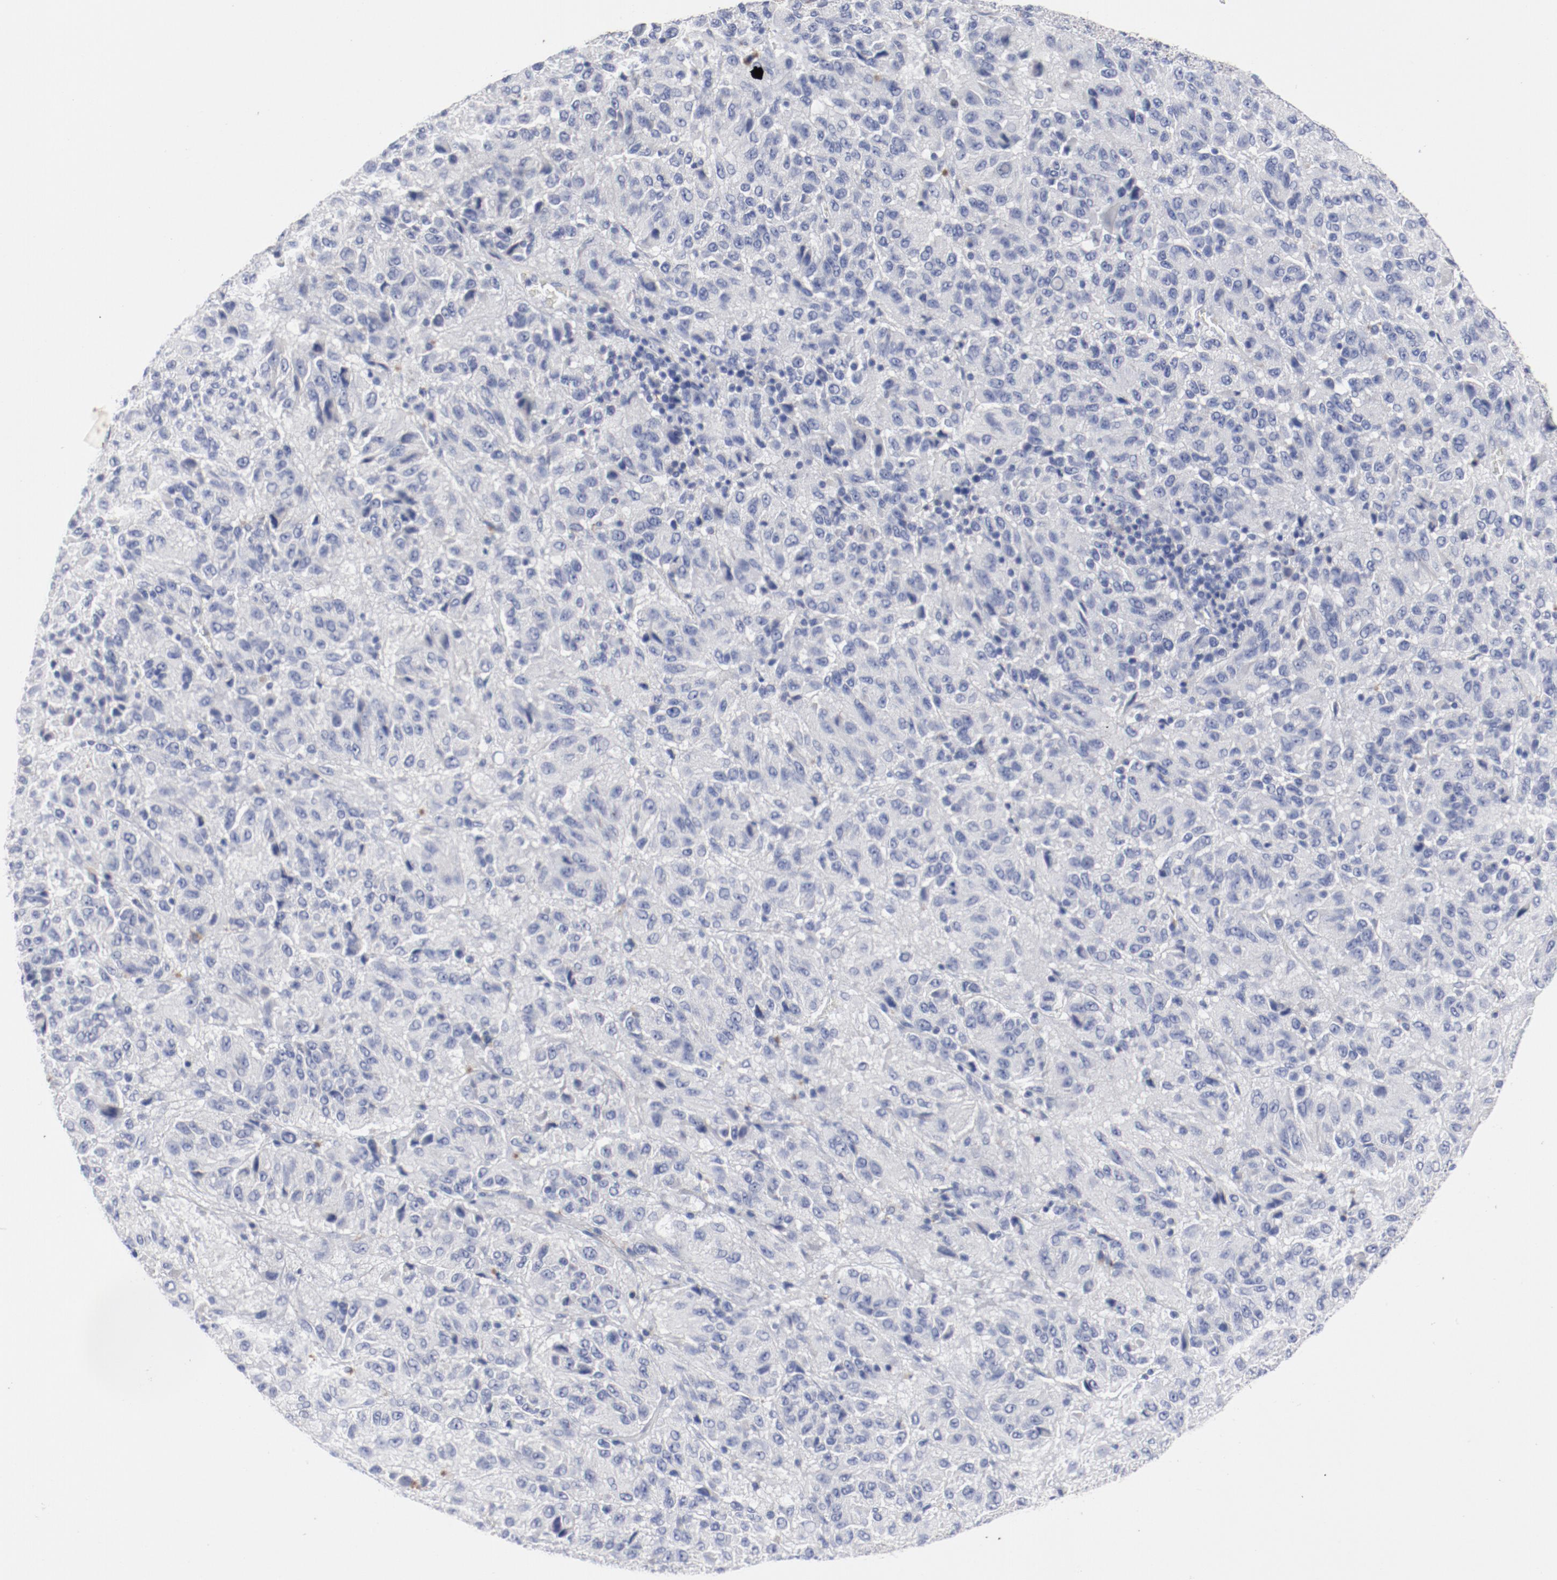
{"staining": {"intensity": "negative", "quantity": "none", "location": "none"}, "tissue": "melanoma", "cell_type": "Tumor cells", "image_type": "cancer", "snomed": [{"axis": "morphology", "description": "Malignant melanoma, Metastatic site"}, {"axis": "topography", "description": "Lung"}], "caption": "DAB immunohistochemical staining of human malignant melanoma (metastatic site) shows no significant staining in tumor cells.", "gene": "TSPAN6", "patient": {"sex": "male", "age": 64}}